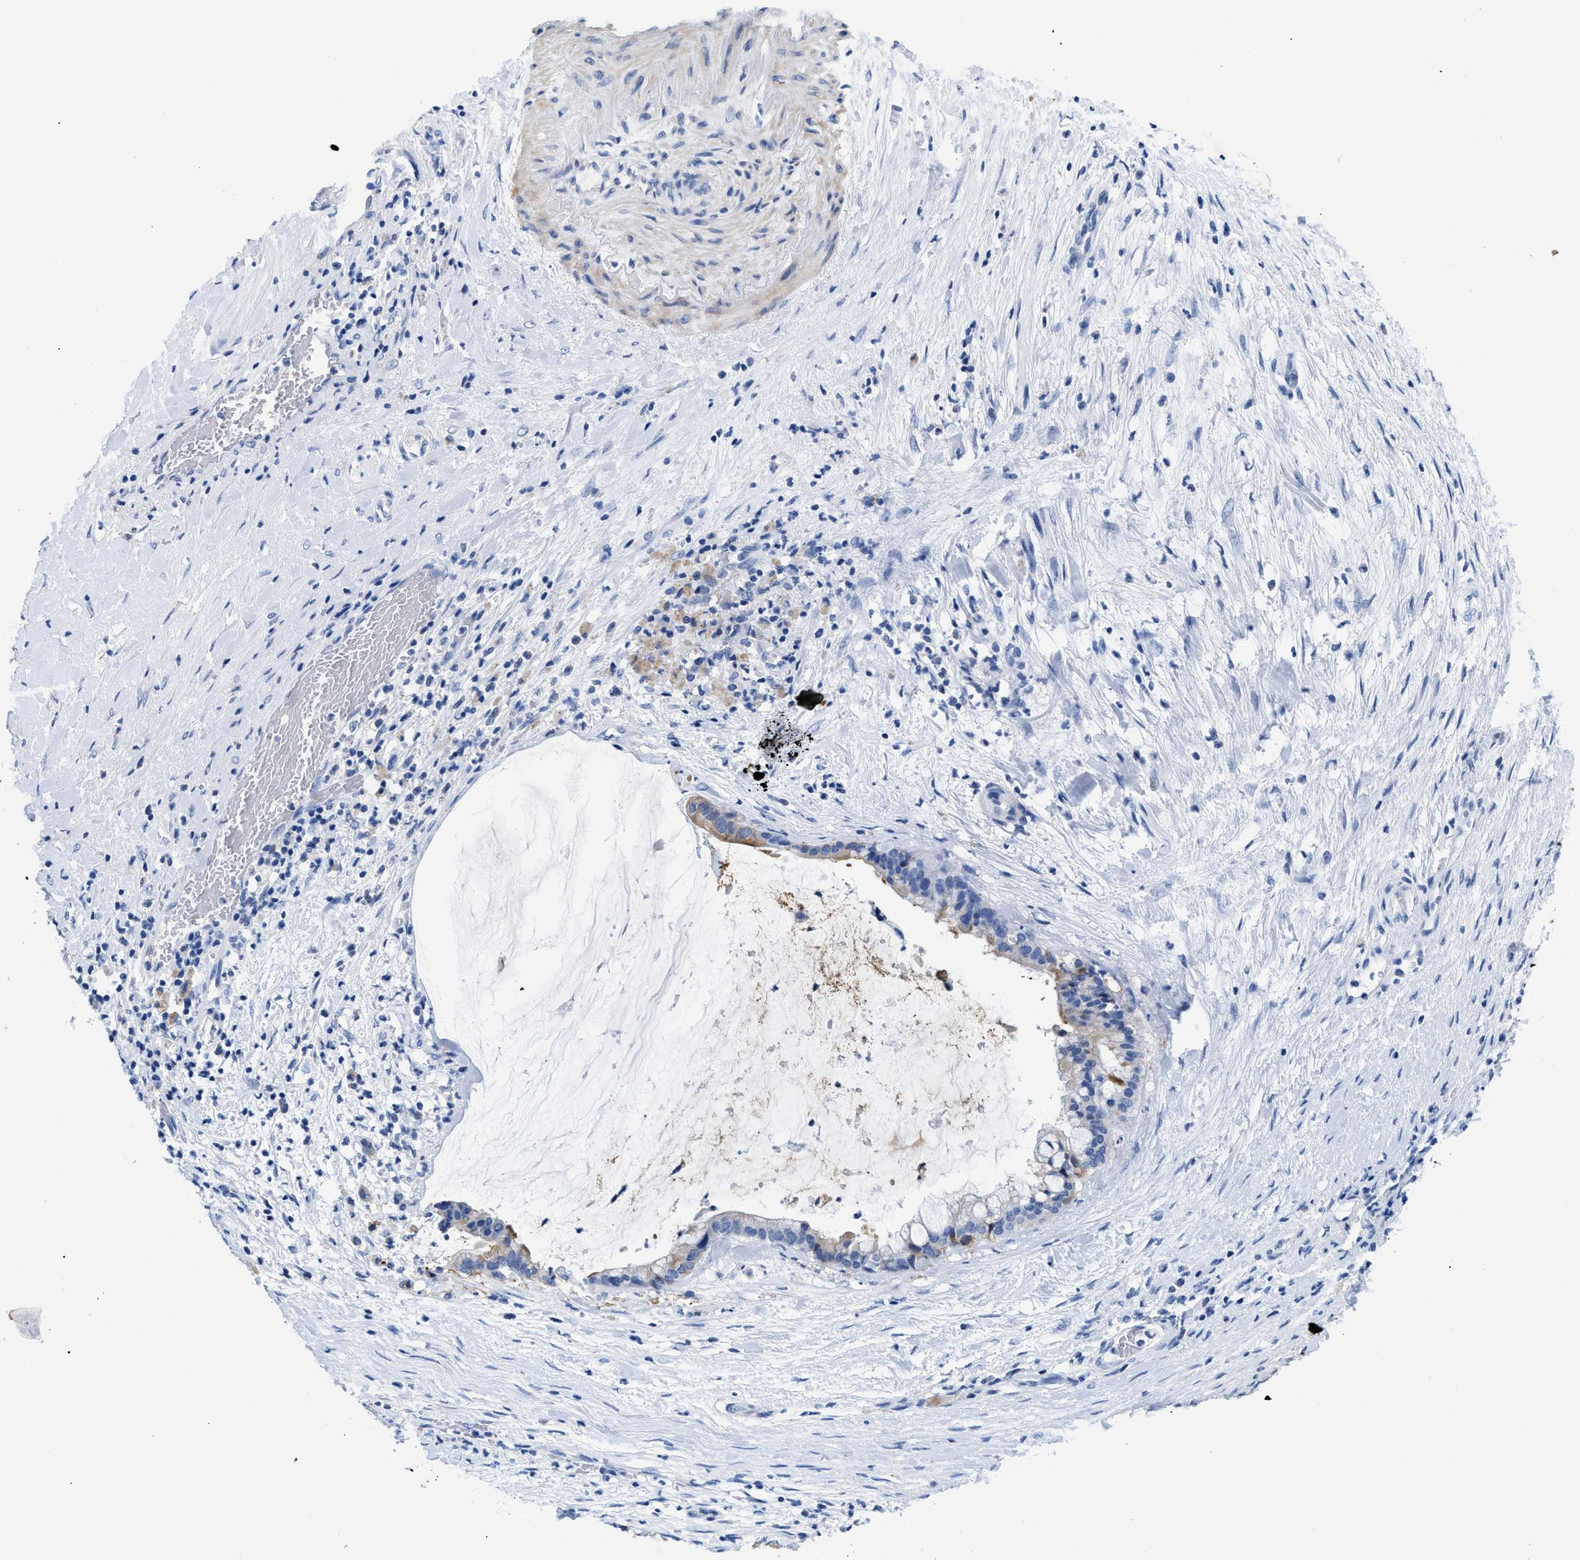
{"staining": {"intensity": "weak", "quantity": "<25%", "location": "cytoplasmic/membranous"}, "tissue": "pancreatic cancer", "cell_type": "Tumor cells", "image_type": "cancer", "snomed": [{"axis": "morphology", "description": "Adenocarcinoma, NOS"}, {"axis": "topography", "description": "Pancreas"}], "caption": "The immunohistochemistry histopathology image has no significant staining in tumor cells of pancreatic adenocarcinoma tissue.", "gene": "TMEM68", "patient": {"sex": "male", "age": 41}}